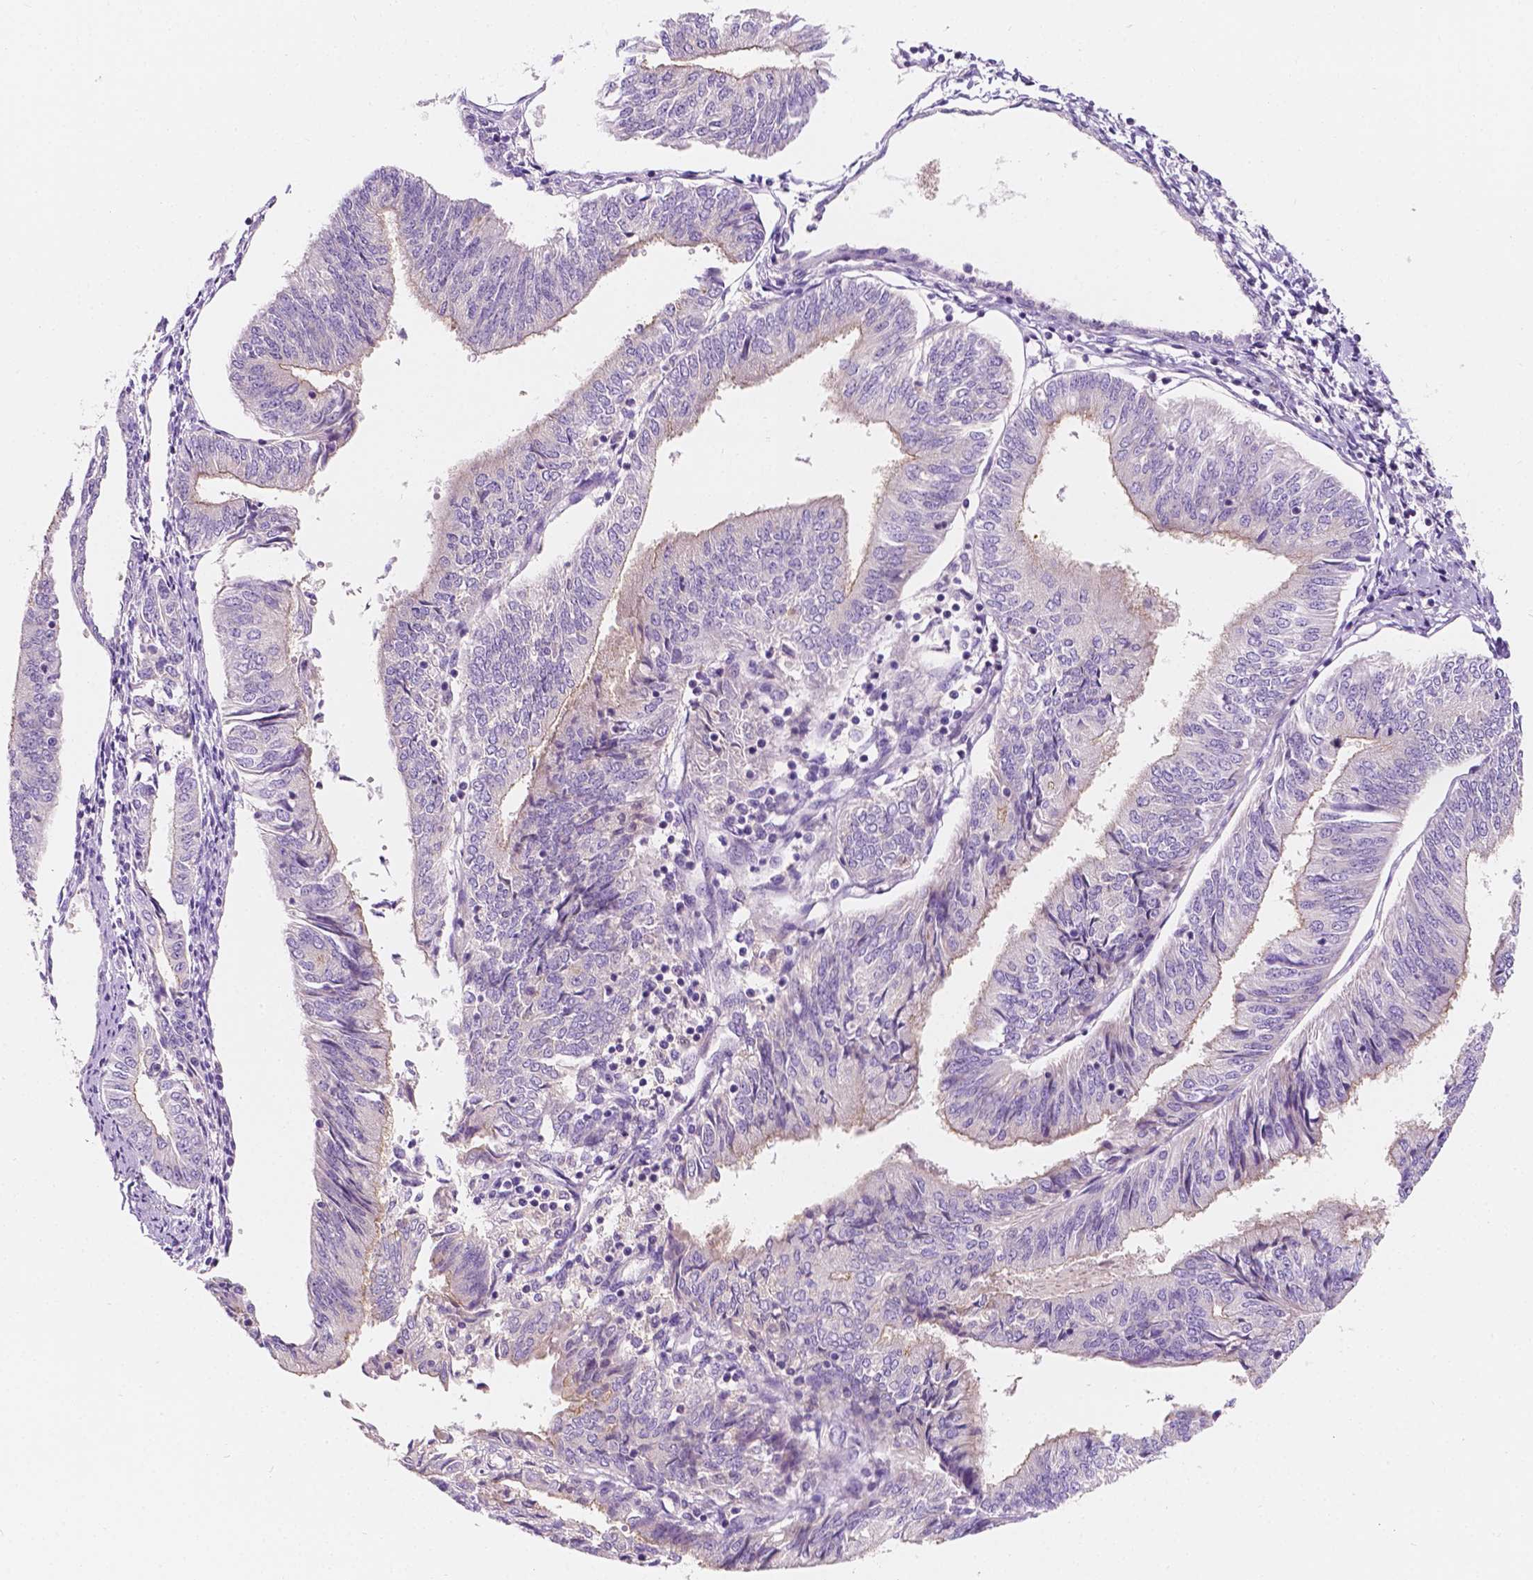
{"staining": {"intensity": "negative", "quantity": "none", "location": "none"}, "tissue": "endometrial cancer", "cell_type": "Tumor cells", "image_type": "cancer", "snomed": [{"axis": "morphology", "description": "Adenocarcinoma, NOS"}, {"axis": "topography", "description": "Endometrium"}], "caption": "The IHC image has no significant staining in tumor cells of endometrial cancer (adenocarcinoma) tissue.", "gene": "SIRT2", "patient": {"sex": "female", "age": 58}}